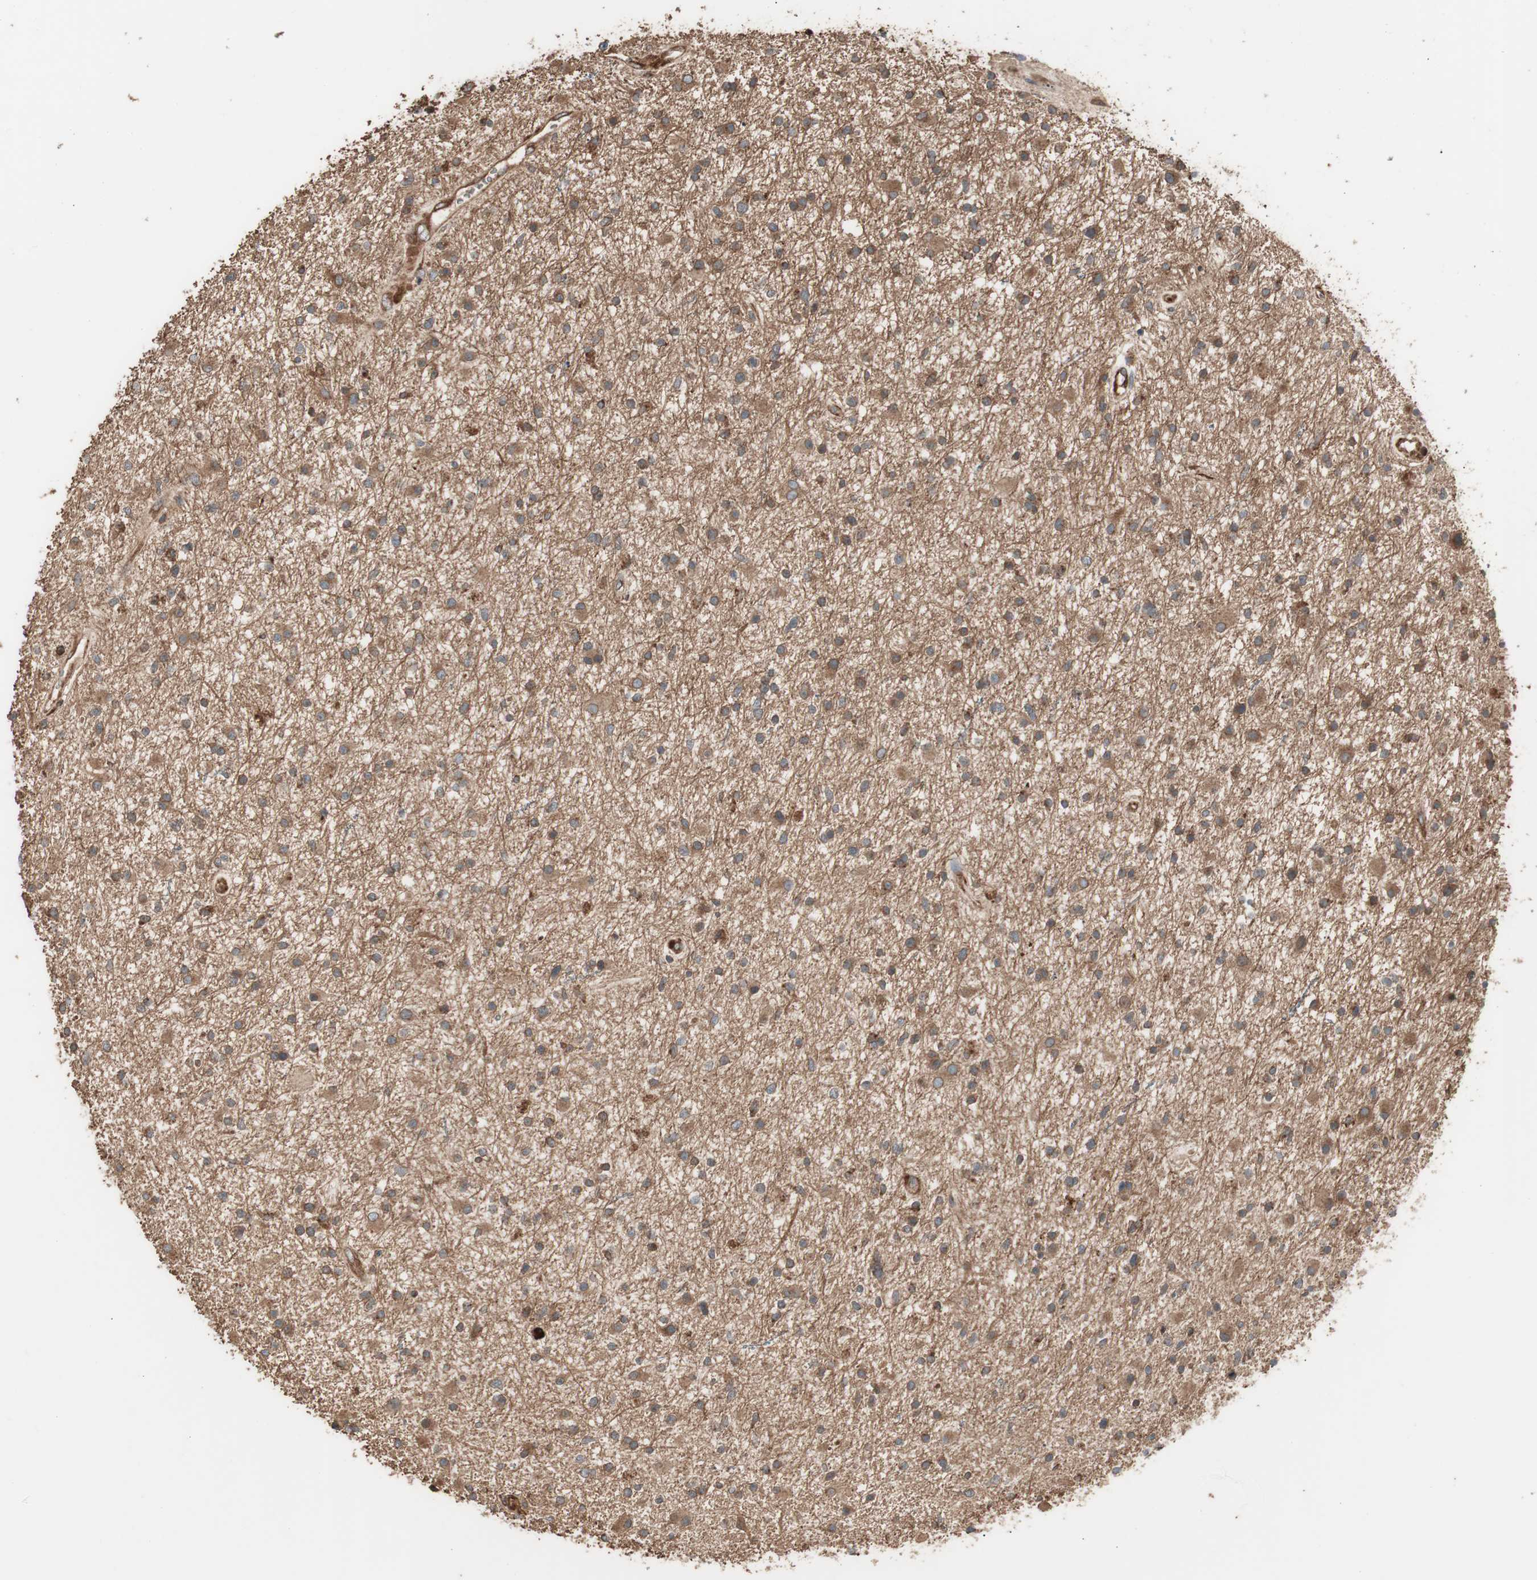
{"staining": {"intensity": "moderate", "quantity": "25%-75%", "location": "cytoplasmic/membranous"}, "tissue": "glioma", "cell_type": "Tumor cells", "image_type": "cancer", "snomed": [{"axis": "morphology", "description": "Glioma, malignant, High grade"}, {"axis": "topography", "description": "Brain"}], "caption": "The micrograph demonstrates staining of malignant glioma (high-grade), revealing moderate cytoplasmic/membranous protein staining (brown color) within tumor cells.", "gene": "LZTS1", "patient": {"sex": "male", "age": 33}}